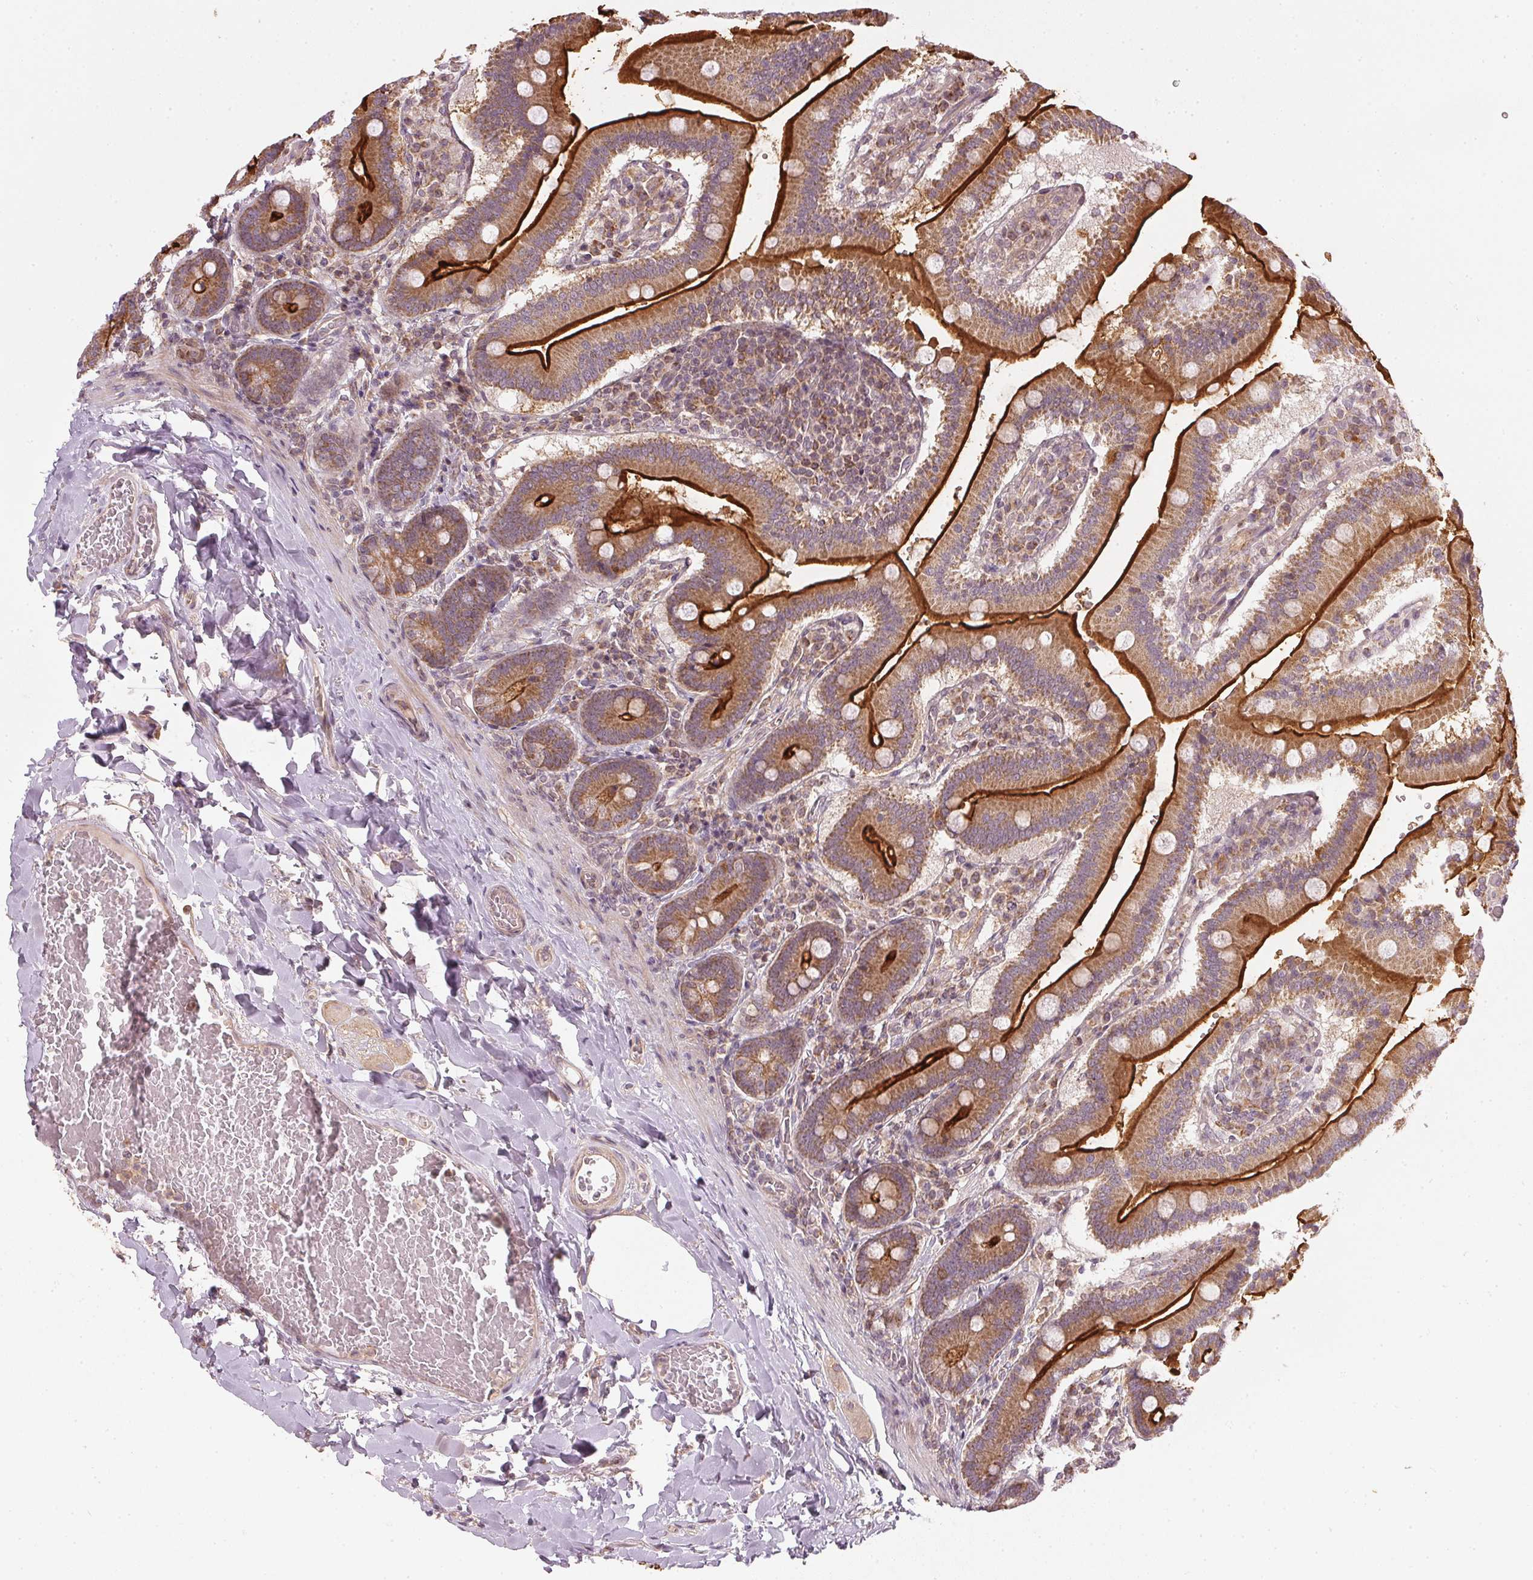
{"staining": {"intensity": "strong", "quantity": ">75%", "location": "cytoplasmic/membranous"}, "tissue": "duodenum", "cell_type": "Glandular cells", "image_type": "normal", "snomed": [{"axis": "morphology", "description": "Normal tissue, NOS"}, {"axis": "topography", "description": "Duodenum"}], "caption": "A histopathology image of duodenum stained for a protein reveals strong cytoplasmic/membranous brown staining in glandular cells.", "gene": "NADK2", "patient": {"sex": "female", "age": 62}}